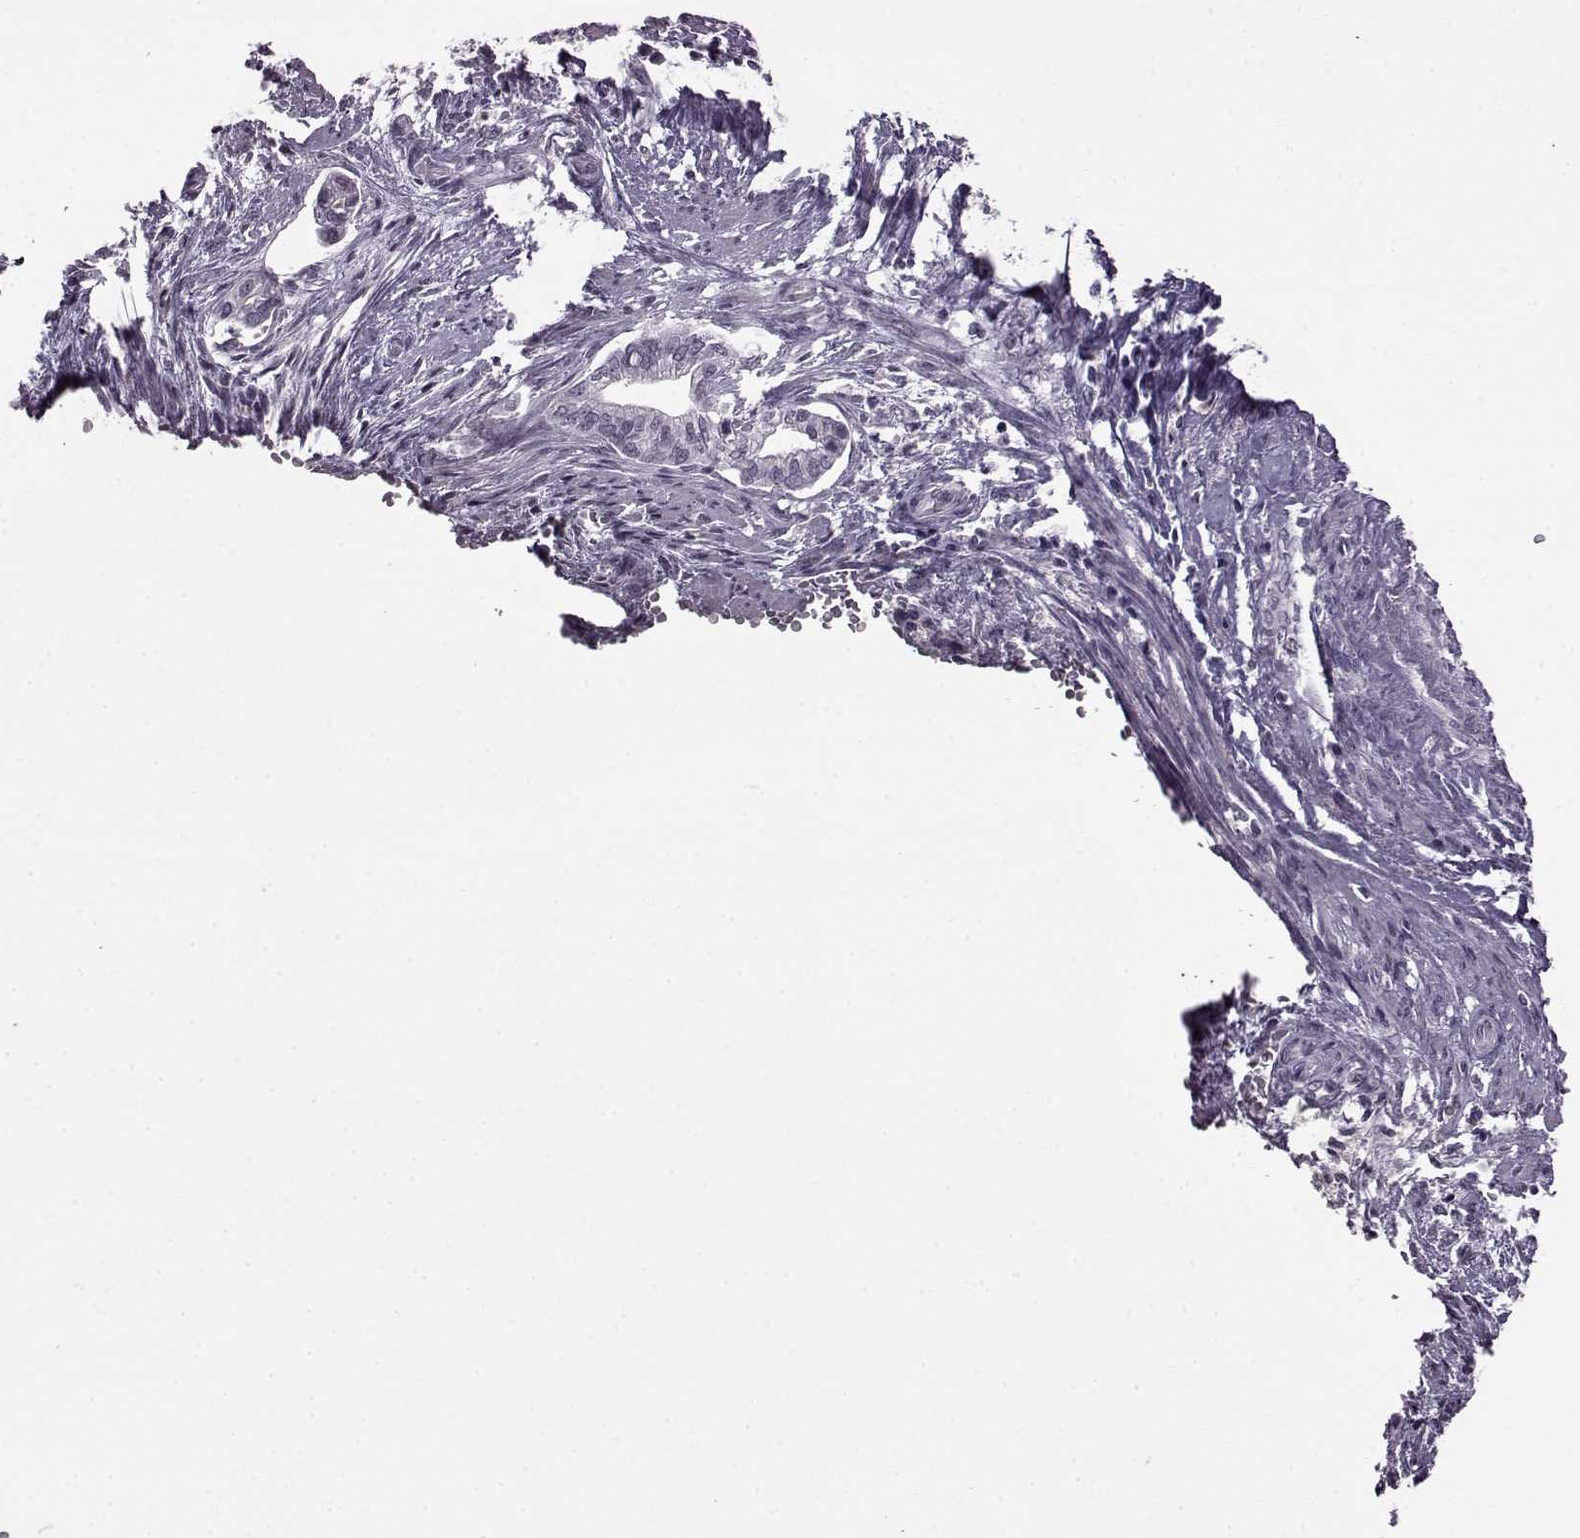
{"staining": {"intensity": "negative", "quantity": "none", "location": "none"}, "tissue": "cervical cancer", "cell_type": "Tumor cells", "image_type": "cancer", "snomed": [{"axis": "morphology", "description": "Adenocarcinoma, NOS"}, {"axis": "topography", "description": "Cervix"}], "caption": "Immunohistochemistry (IHC) micrograph of human adenocarcinoma (cervical) stained for a protein (brown), which displays no staining in tumor cells.", "gene": "SLC28A2", "patient": {"sex": "female", "age": 62}}